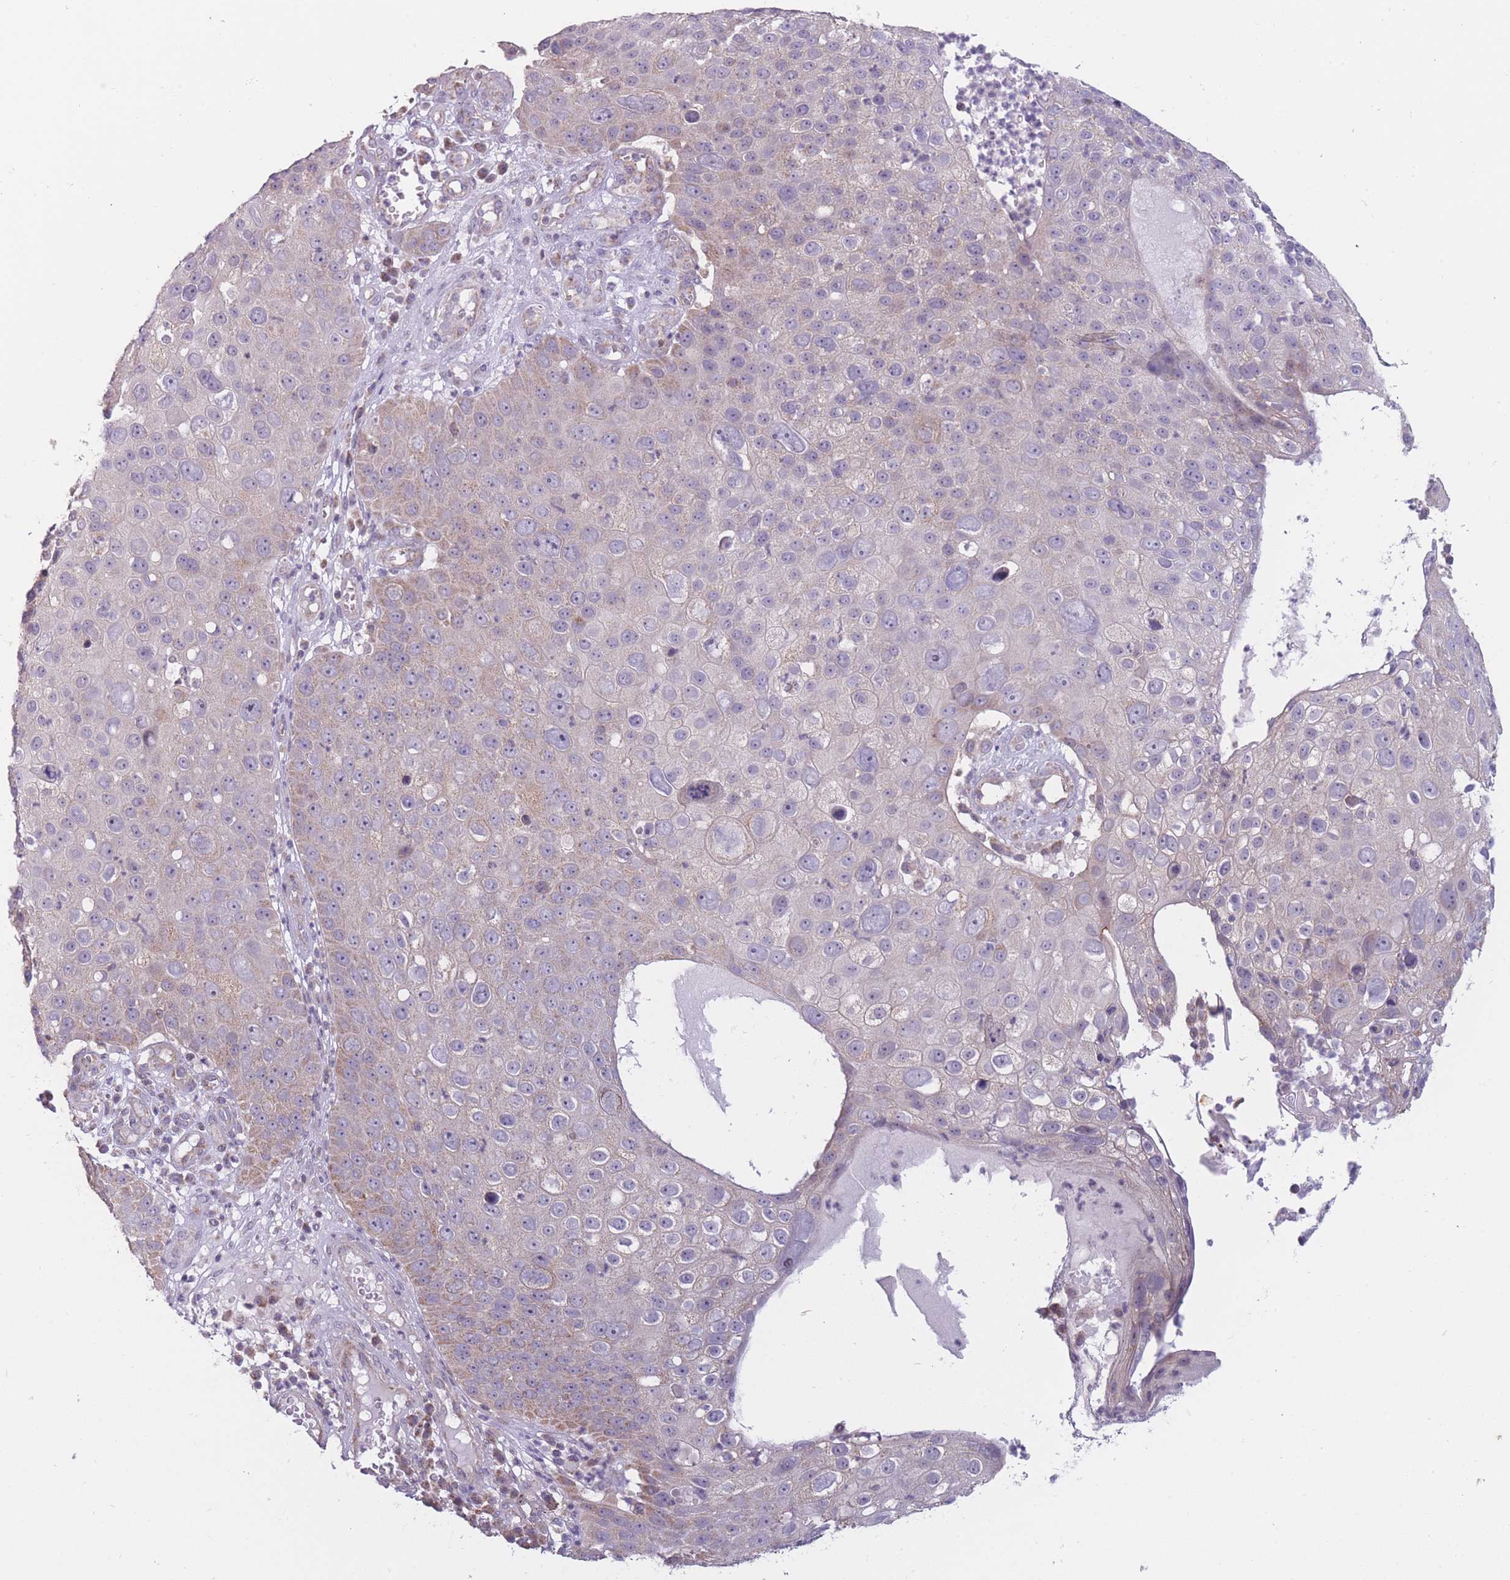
{"staining": {"intensity": "weak", "quantity": "25%-75%", "location": "cytoplasmic/membranous"}, "tissue": "skin cancer", "cell_type": "Tumor cells", "image_type": "cancer", "snomed": [{"axis": "morphology", "description": "Squamous cell carcinoma, NOS"}, {"axis": "topography", "description": "Skin"}], "caption": "A brown stain highlights weak cytoplasmic/membranous expression of a protein in skin squamous cell carcinoma tumor cells.", "gene": "MRPS18C", "patient": {"sex": "male", "age": 71}}